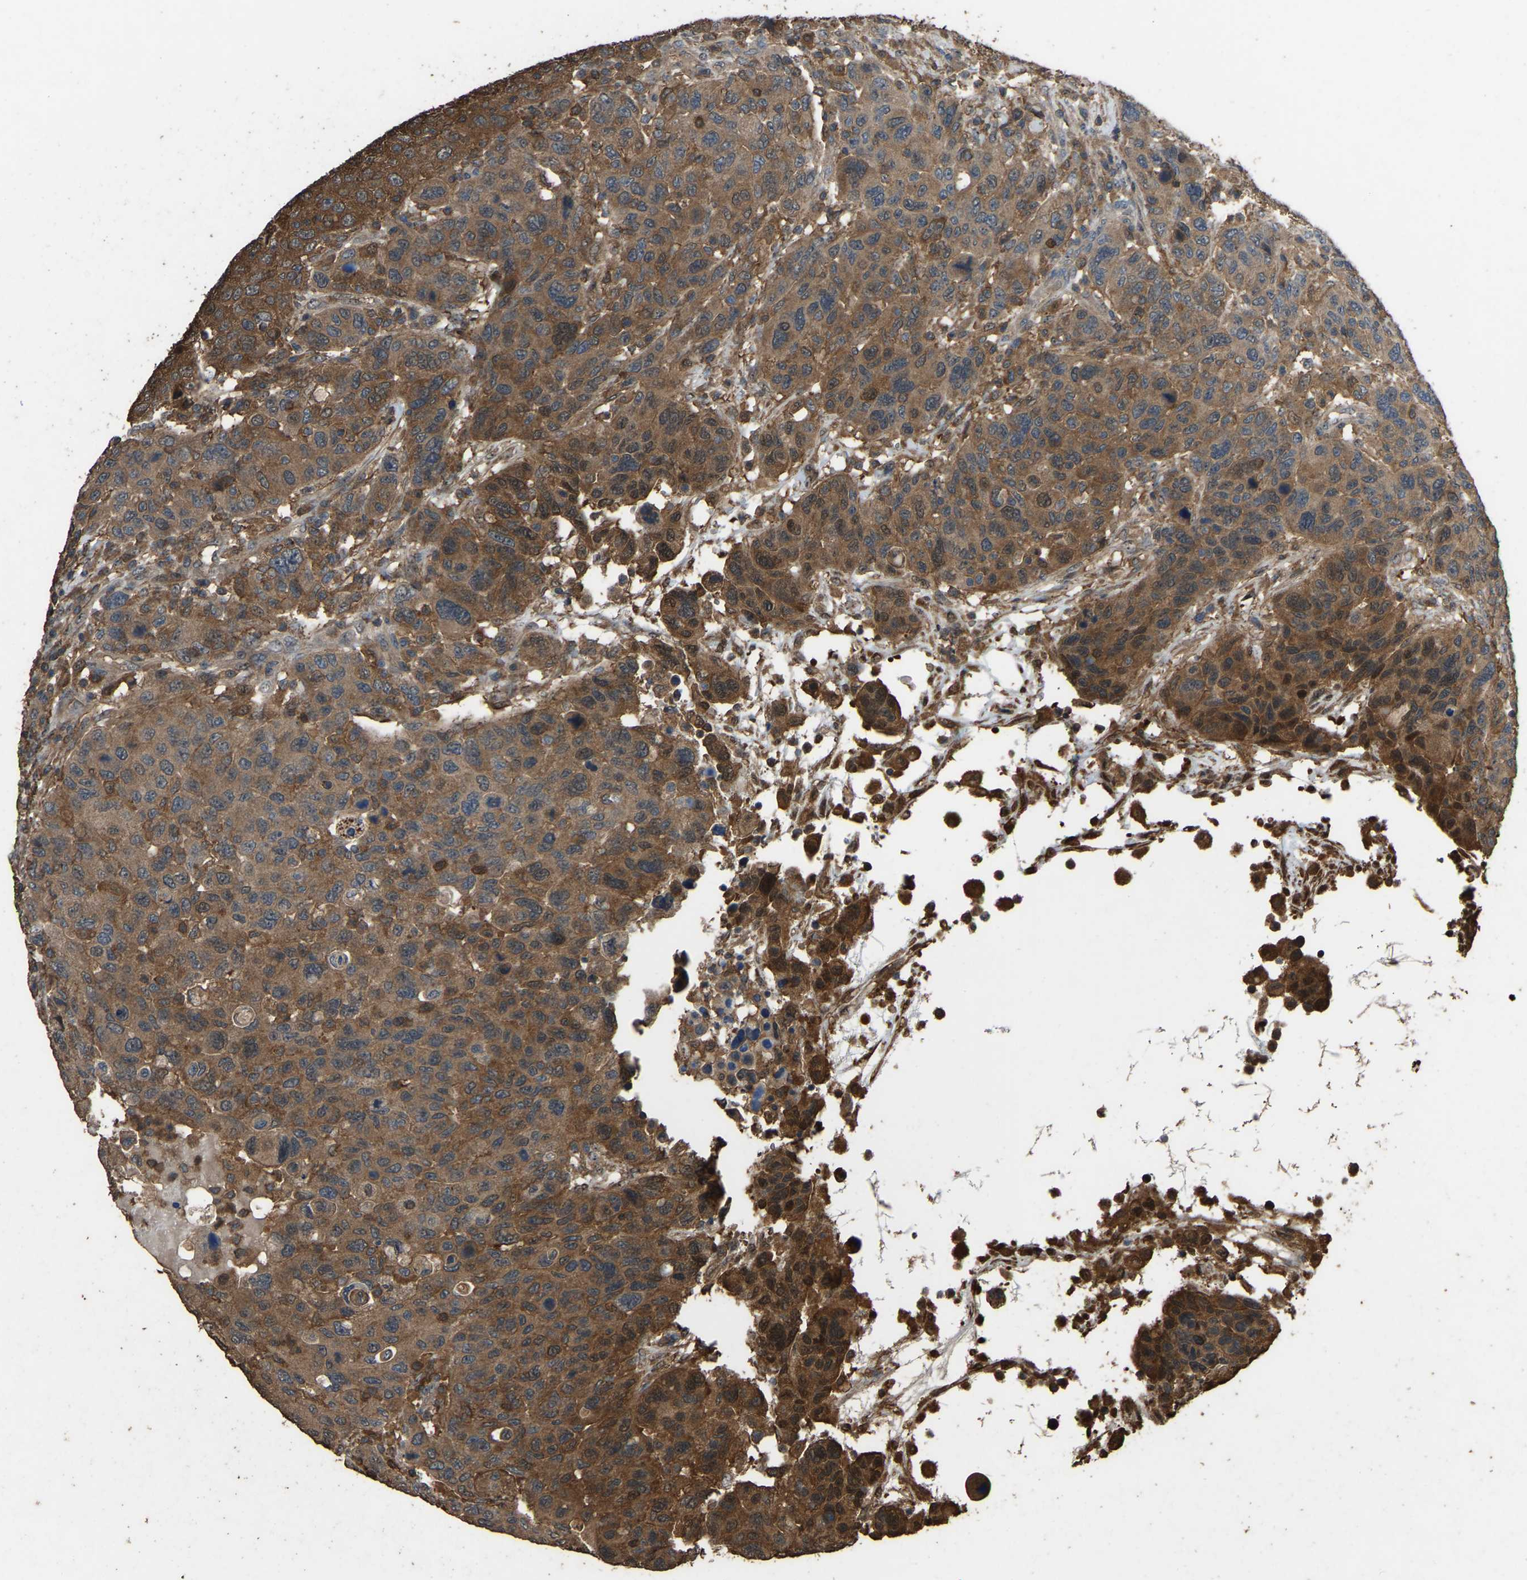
{"staining": {"intensity": "moderate", "quantity": ">75%", "location": "cytoplasmic/membranous"}, "tissue": "breast cancer", "cell_type": "Tumor cells", "image_type": "cancer", "snomed": [{"axis": "morphology", "description": "Duct carcinoma"}, {"axis": "topography", "description": "Breast"}], "caption": "Tumor cells demonstrate medium levels of moderate cytoplasmic/membranous staining in about >75% of cells in human breast cancer.", "gene": "FHIT", "patient": {"sex": "female", "age": 37}}